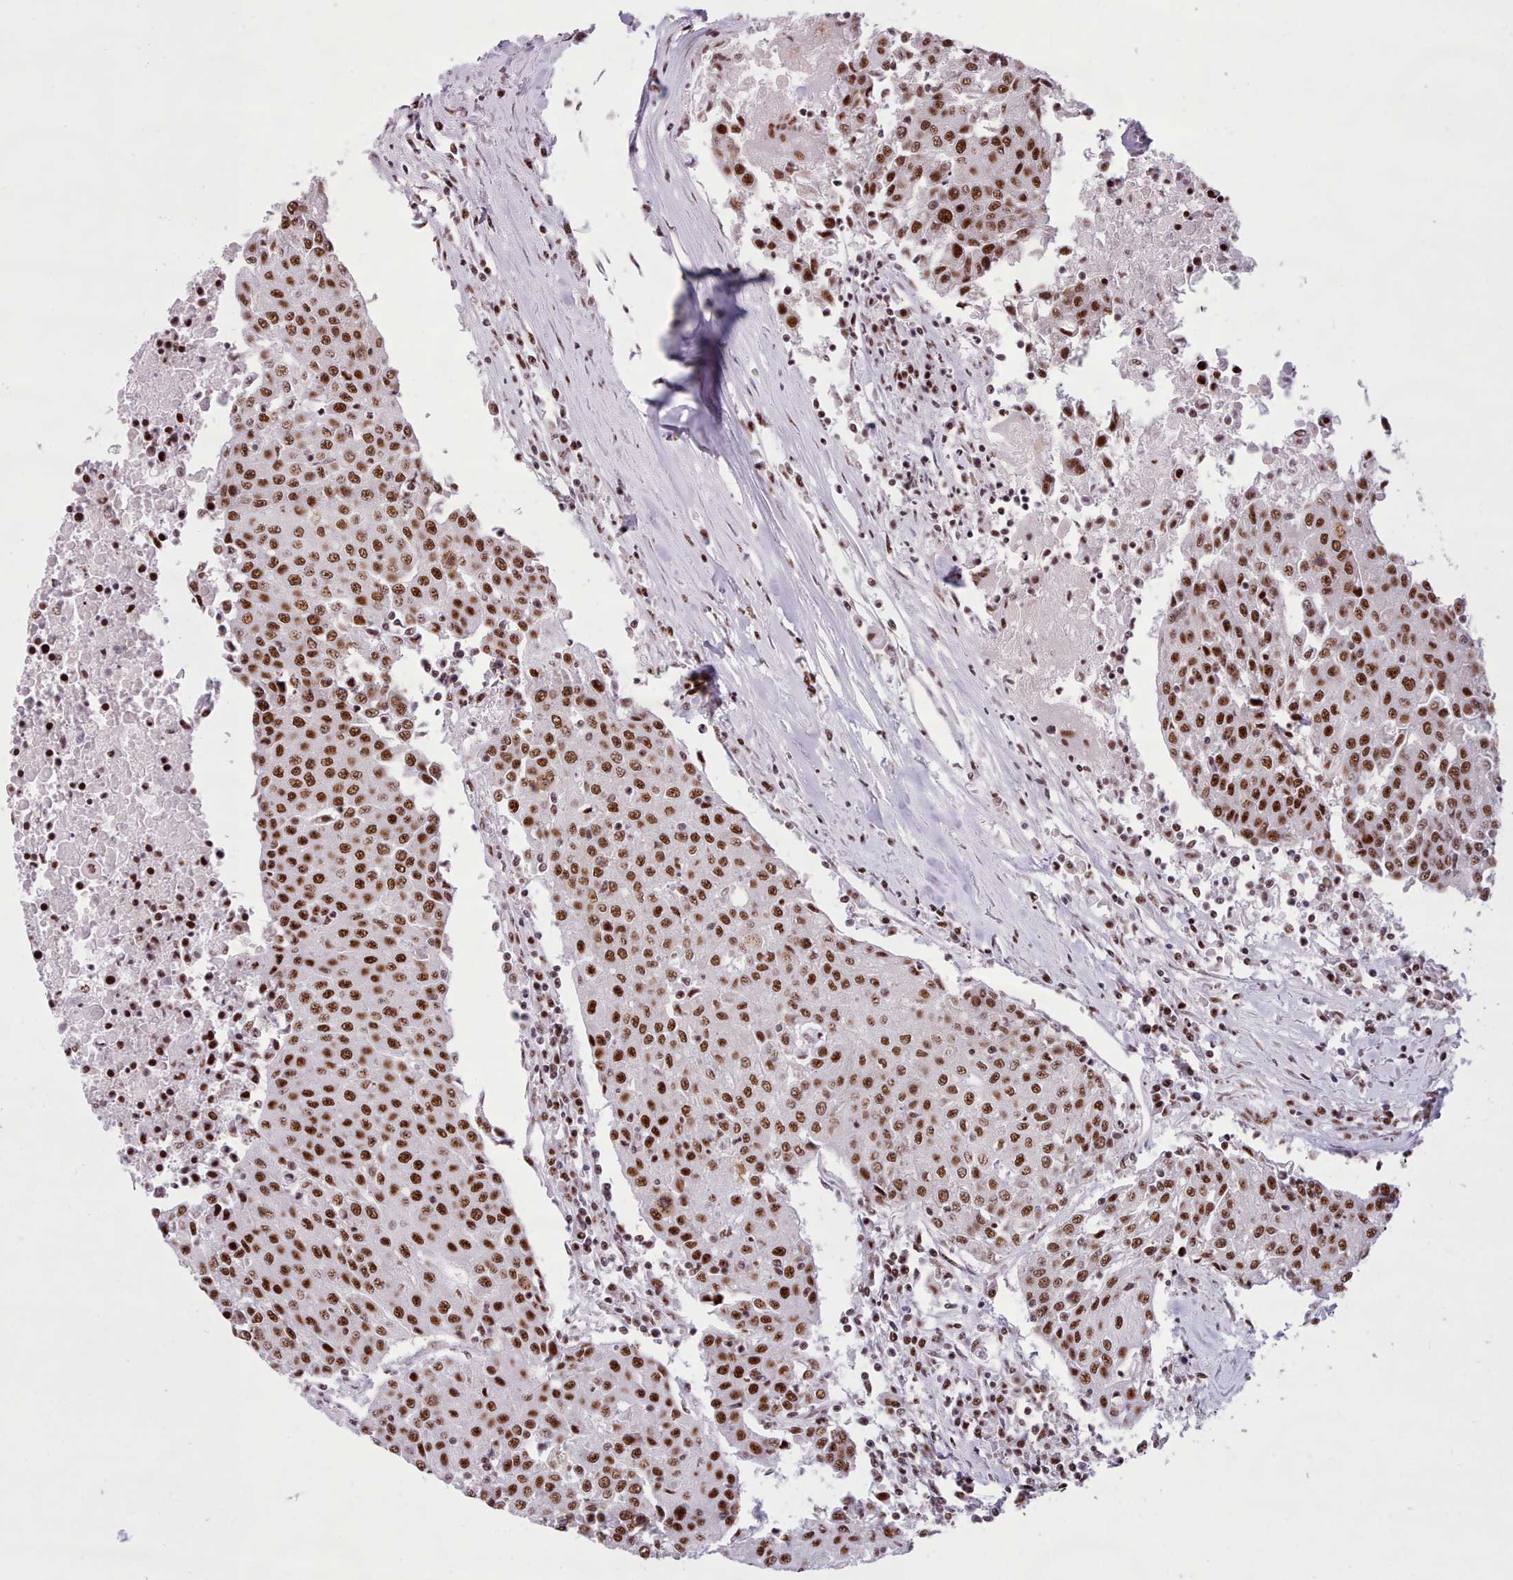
{"staining": {"intensity": "strong", "quantity": ">75%", "location": "nuclear"}, "tissue": "urothelial cancer", "cell_type": "Tumor cells", "image_type": "cancer", "snomed": [{"axis": "morphology", "description": "Urothelial carcinoma, High grade"}, {"axis": "topography", "description": "Urinary bladder"}], "caption": "Immunohistochemical staining of human urothelial cancer reveals strong nuclear protein positivity in approximately >75% of tumor cells. Using DAB (brown) and hematoxylin (blue) stains, captured at high magnification using brightfield microscopy.", "gene": "TMEM35B", "patient": {"sex": "female", "age": 85}}